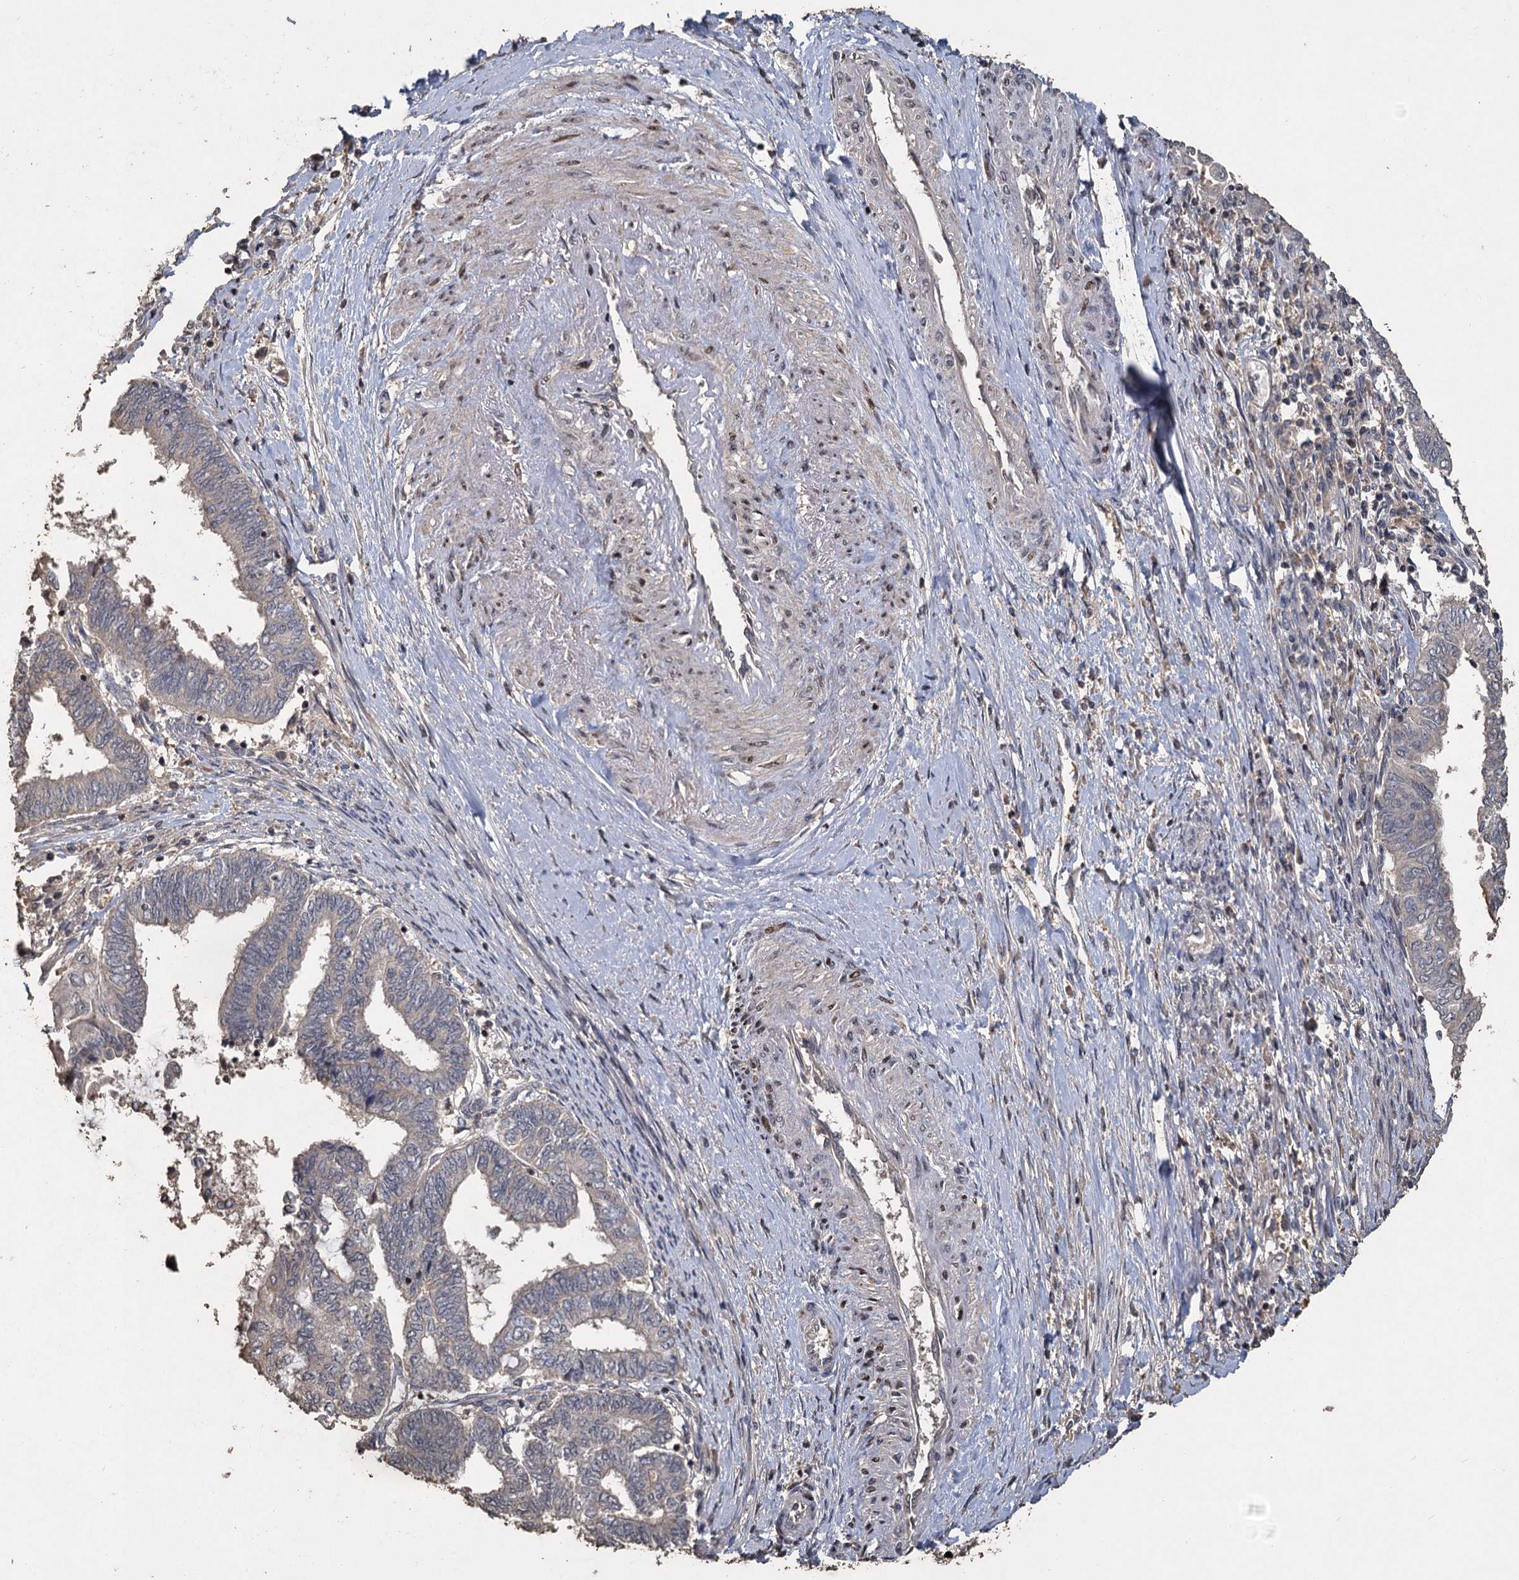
{"staining": {"intensity": "negative", "quantity": "none", "location": "none"}, "tissue": "endometrial cancer", "cell_type": "Tumor cells", "image_type": "cancer", "snomed": [{"axis": "morphology", "description": "Adenocarcinoma, NOS"}, {"axis": "topography", "description": "Uterus"}, {"axis": "topography", "description": "Endometrium"}], "caption": "Protein analysis of endometrial cancer (adenocarcinoma) shows no significant positivity in tumor cells.", "gene": "CCDC61", "patient": {"sex": "female", "age": 70}}